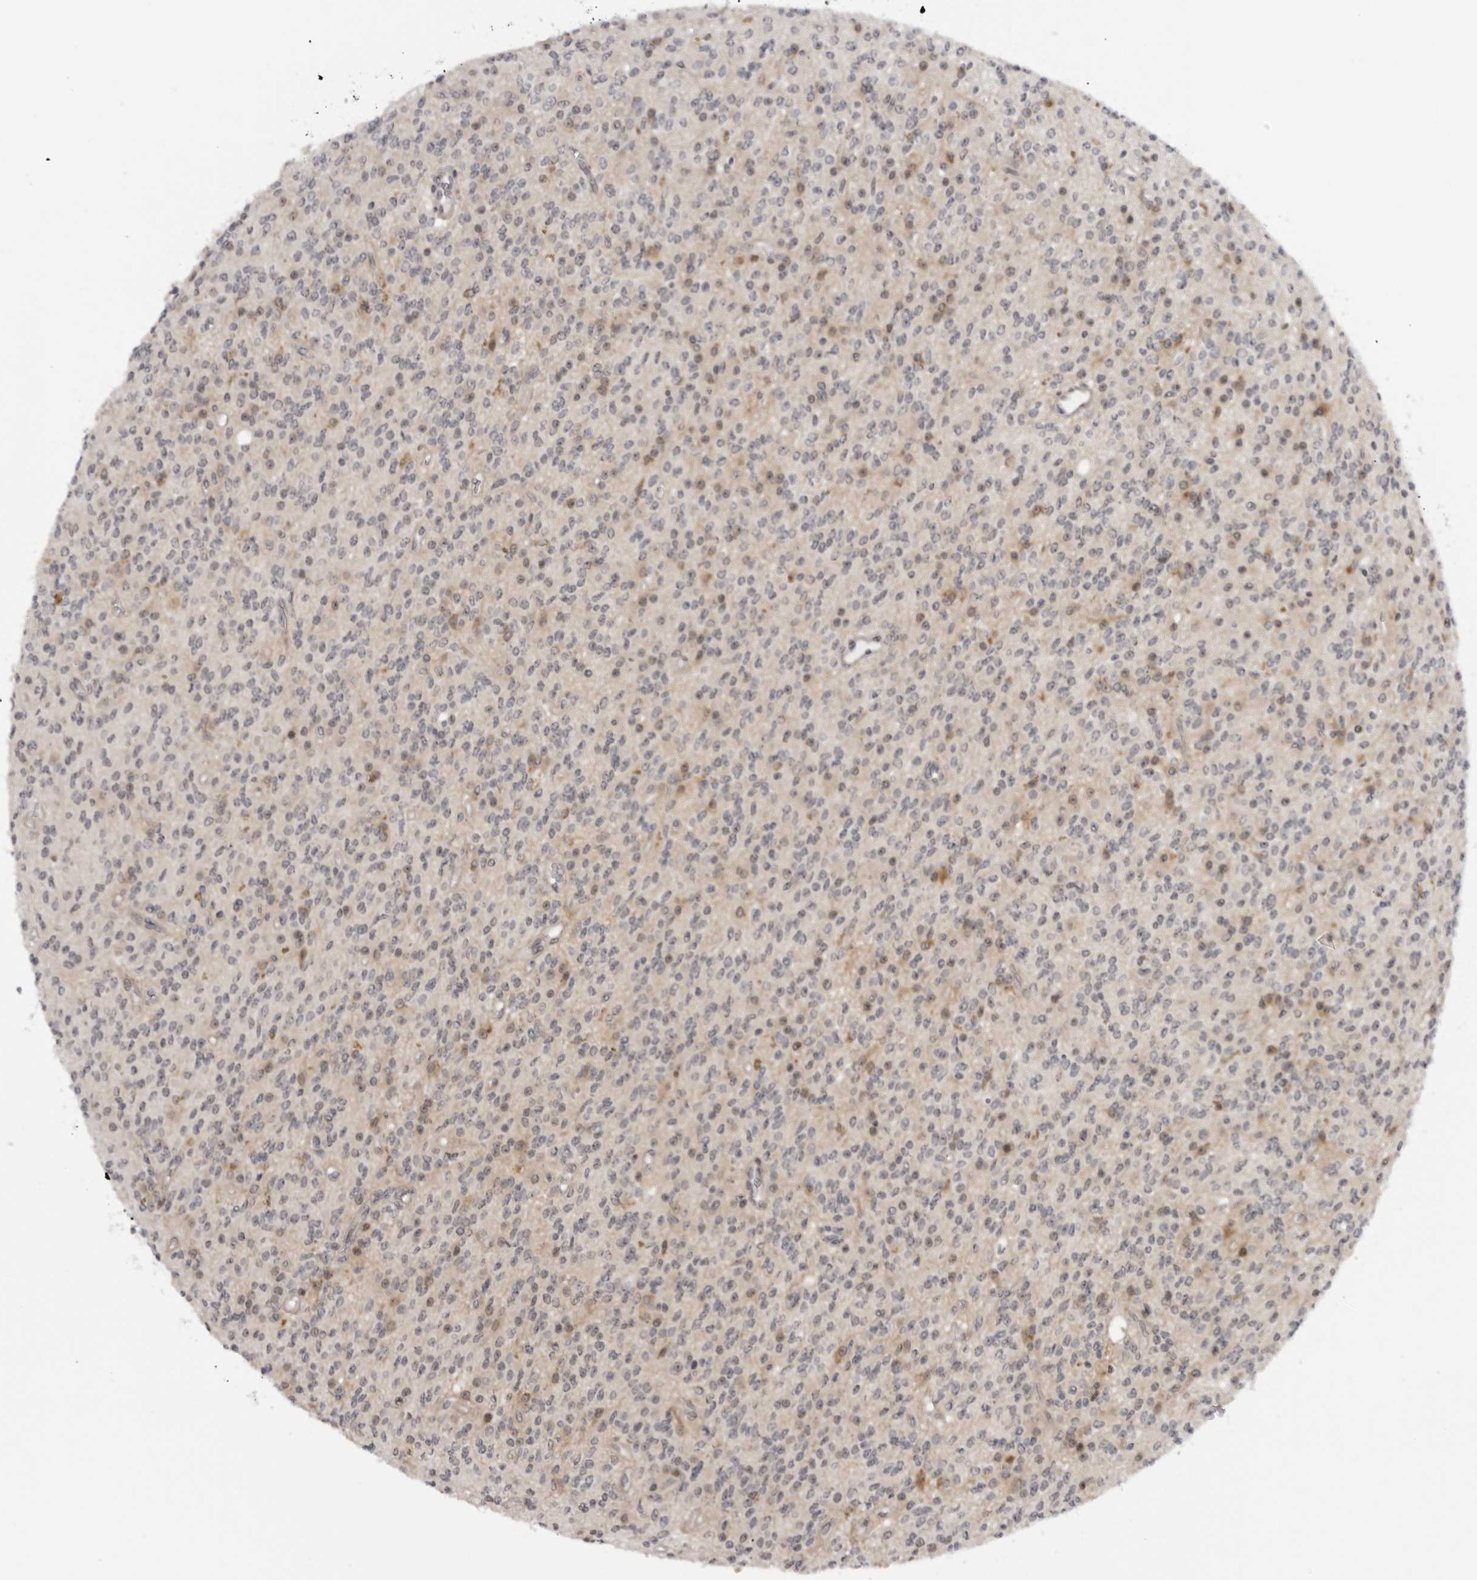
{"staining": {"intensity": "moderate", "quantity": "25%-75%", "location": "nuclear"}, "tissue": "glioma", "cell_type": "Tumor cells", "image_type": "cancer", "snomed": [{"axis": "morphology", "description": "Glioma, malignant, High grade"}, {"axis": "topography", "description": "Brain"}], "caption": "Moderate nuclear positivity is appreciated in about 25%-75% of tumor cells in glioma.", "gene": "ALPK2", "patient": {"sex": "male", "age": 34}}